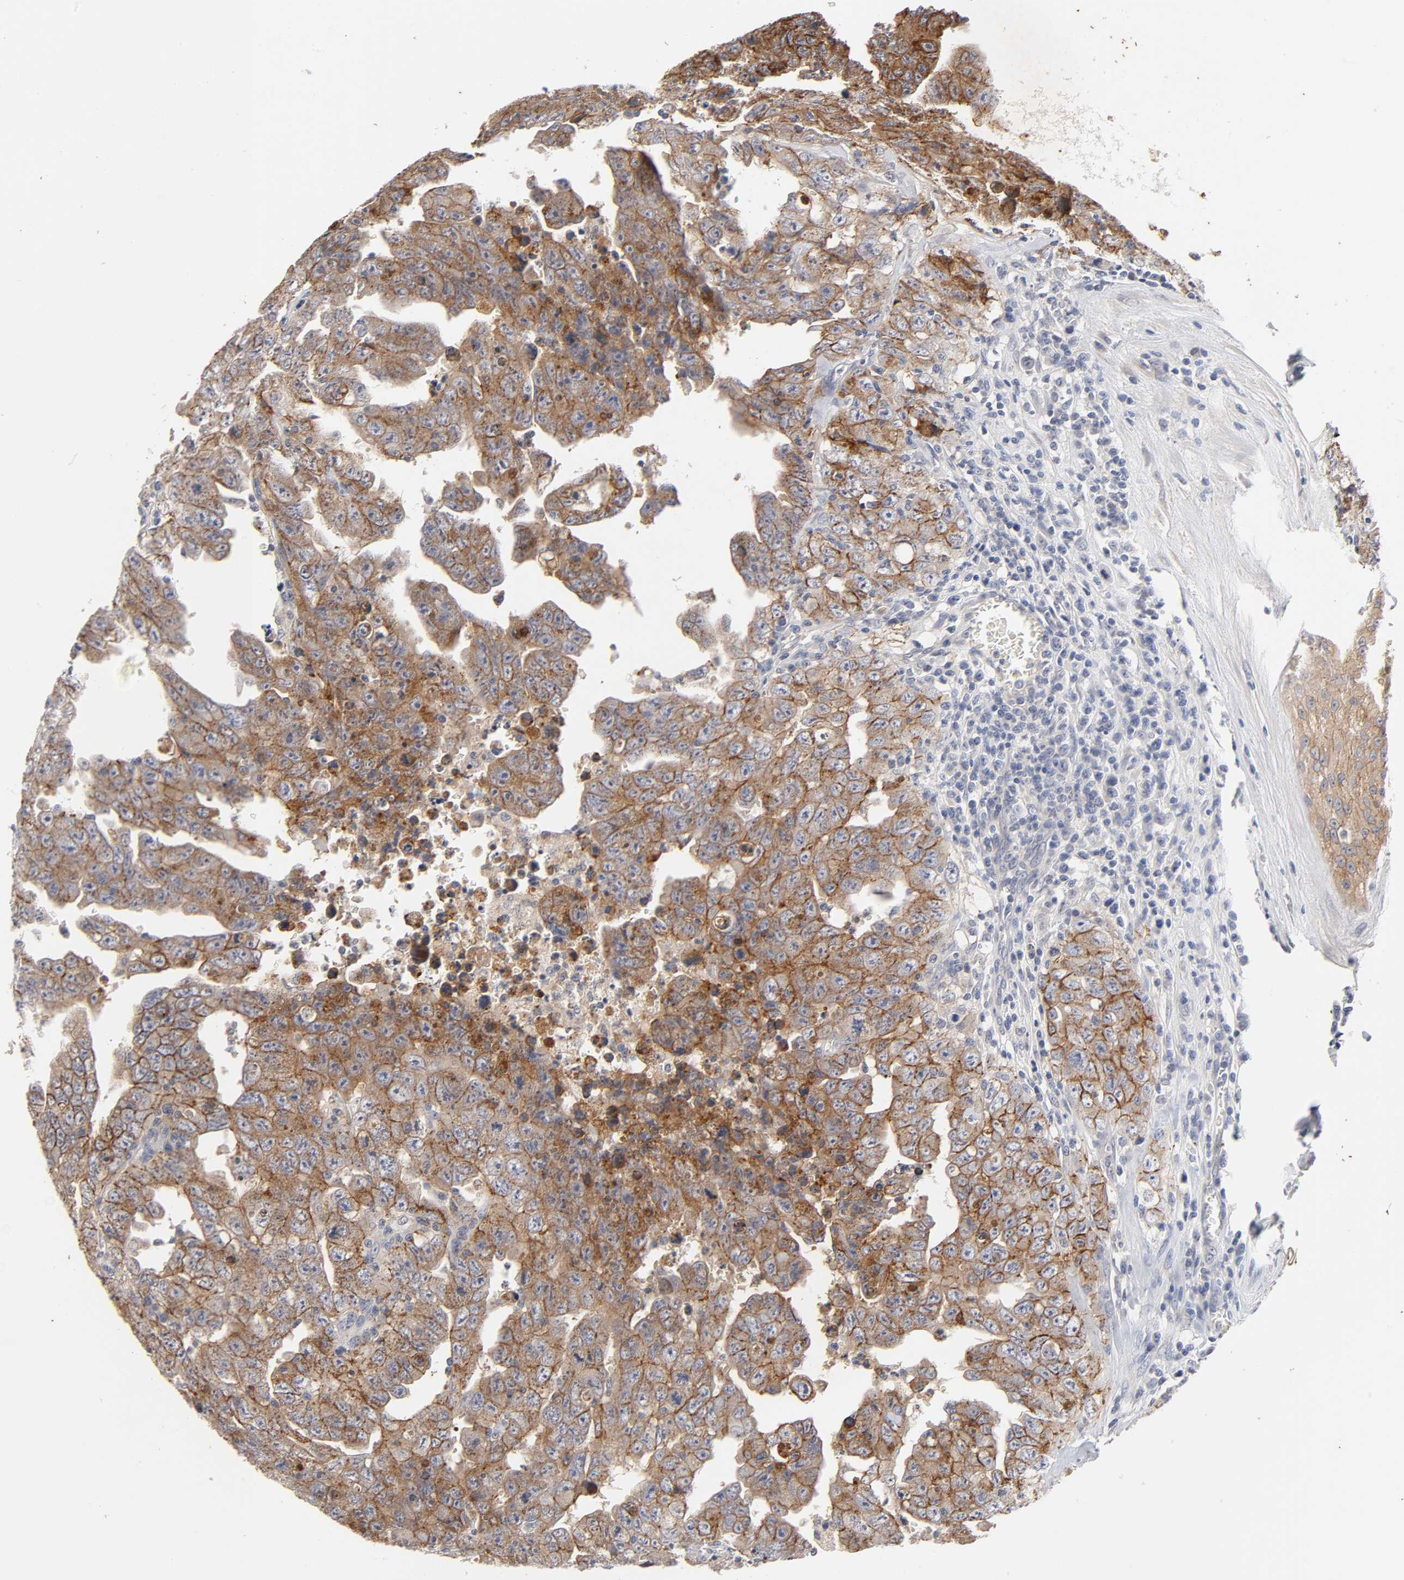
{"staining": {"intensity": "moderate", "quantity": ">75%", "location": "cytoplasmic/membranous"}, "tissue": "testis cancer", "cell_type": "Tumor cells", "image_type": "cancer", "snomed": [{"axis": "morphology", "description": "Carcinoma, Embryonal, NOS"}, {"axis": "topography", "description": "Testis"}], "caption": "Protein staining of embryonal carcinoma (testis) tissue shows moderate cytoplasmic/membranous staining in approximately >75% of tumor cells.", "gene": "CXADR", "patient": {"sex": "male", "age": 28}}